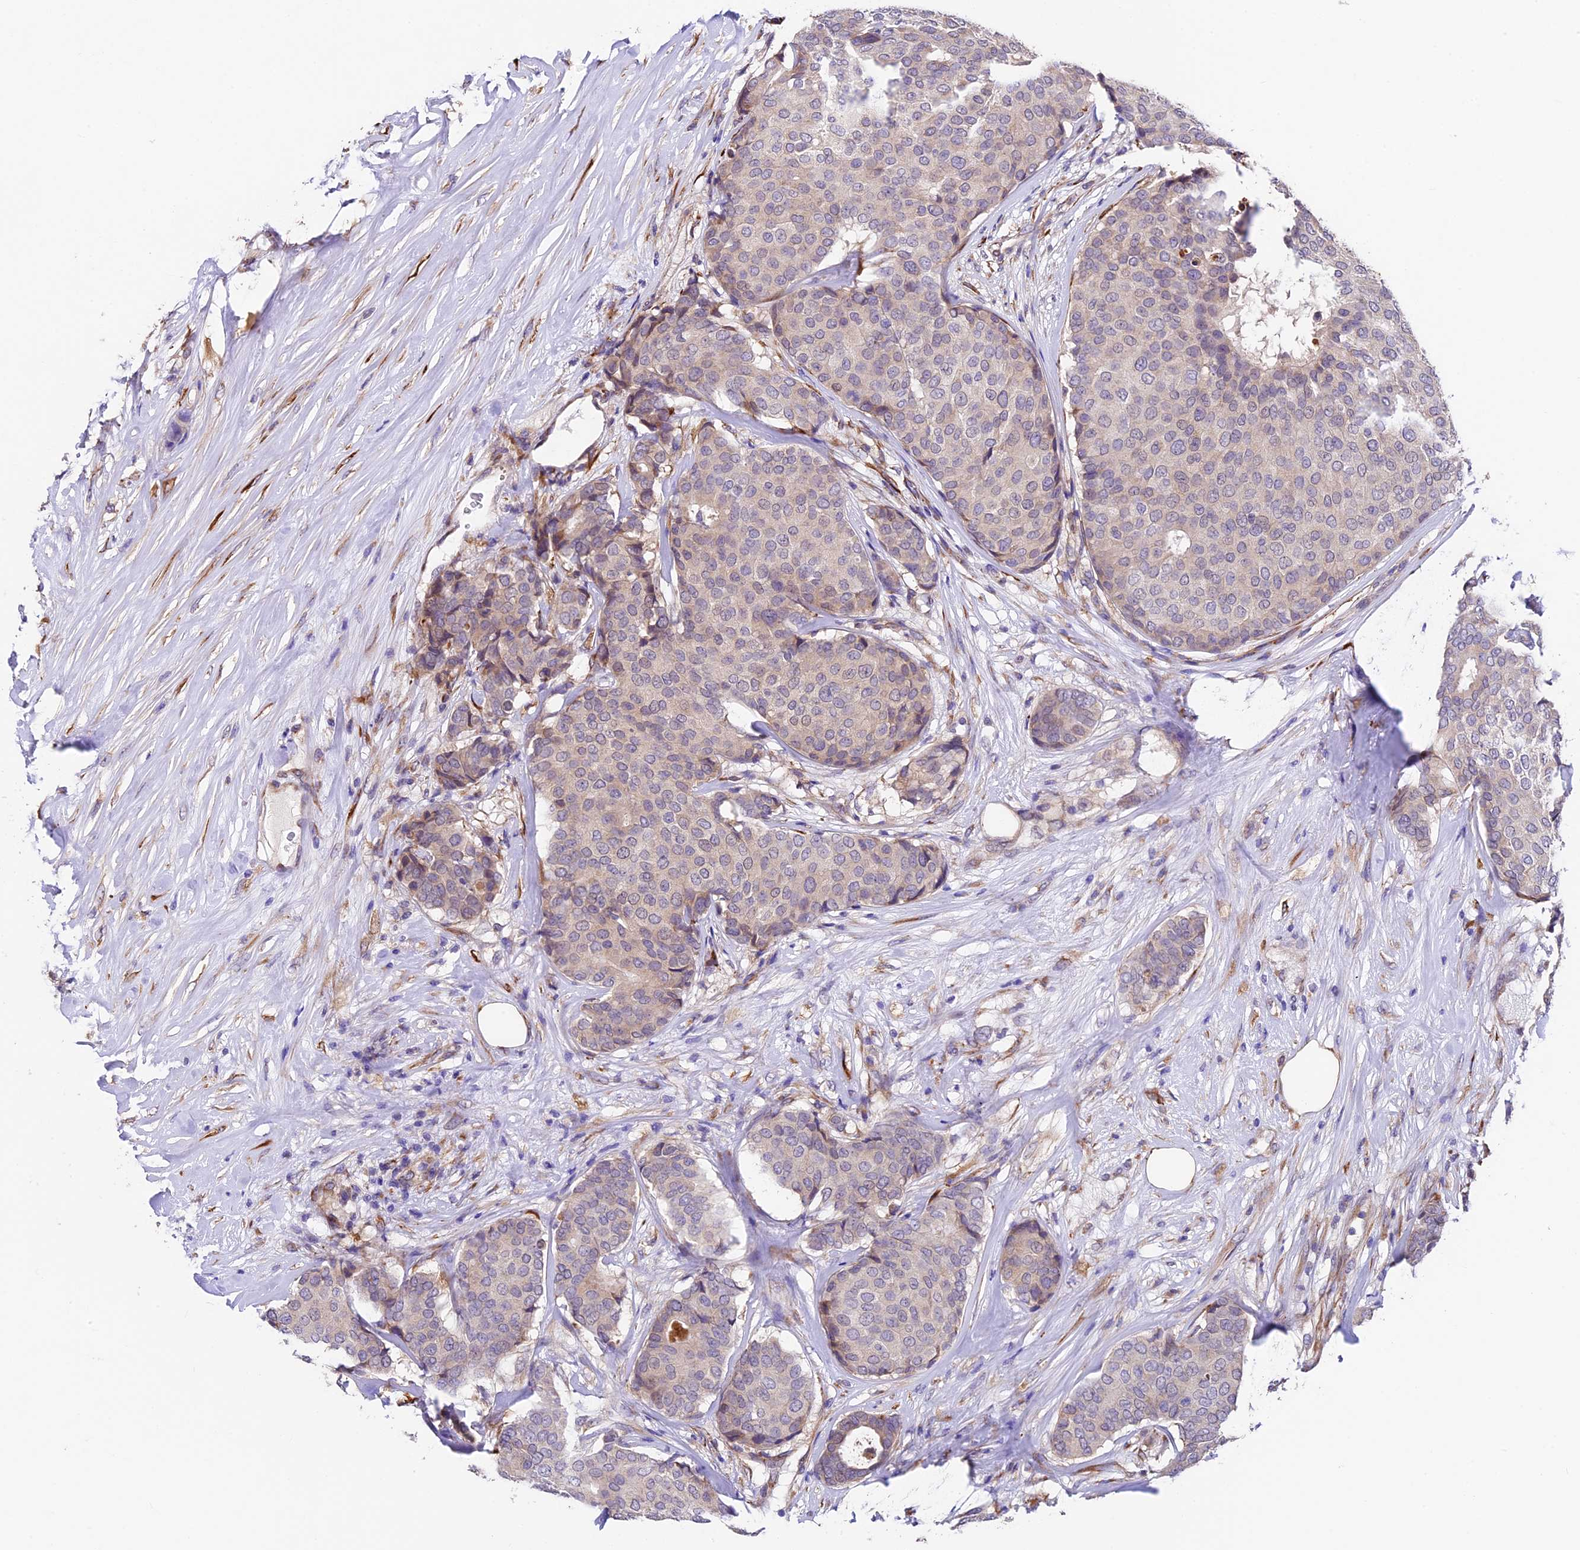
{"staining": {"intensity": "negative", "quantity": "none", "location": "none"}, "tissue": "breast cancer", "cell_type": "Tumor cells", "image_type": "cancer", "snomed": [{"axis": "morphology", "description": "Duct carcinoma"}, {"axis": "topography", "description": "Breast"}], "caption": "This histopathology image is of breast cancer (invasive ductal carcinoma) stained with immunohistochemistry to label a protein in brown with the nuclei are counter-stained blue. There is no positivity in tumor cells. (Immunohistochemistry, brightfield microscopy, high magnification).", "gene": "LSM7", "patient": {"sex": "female", "age": 75}}